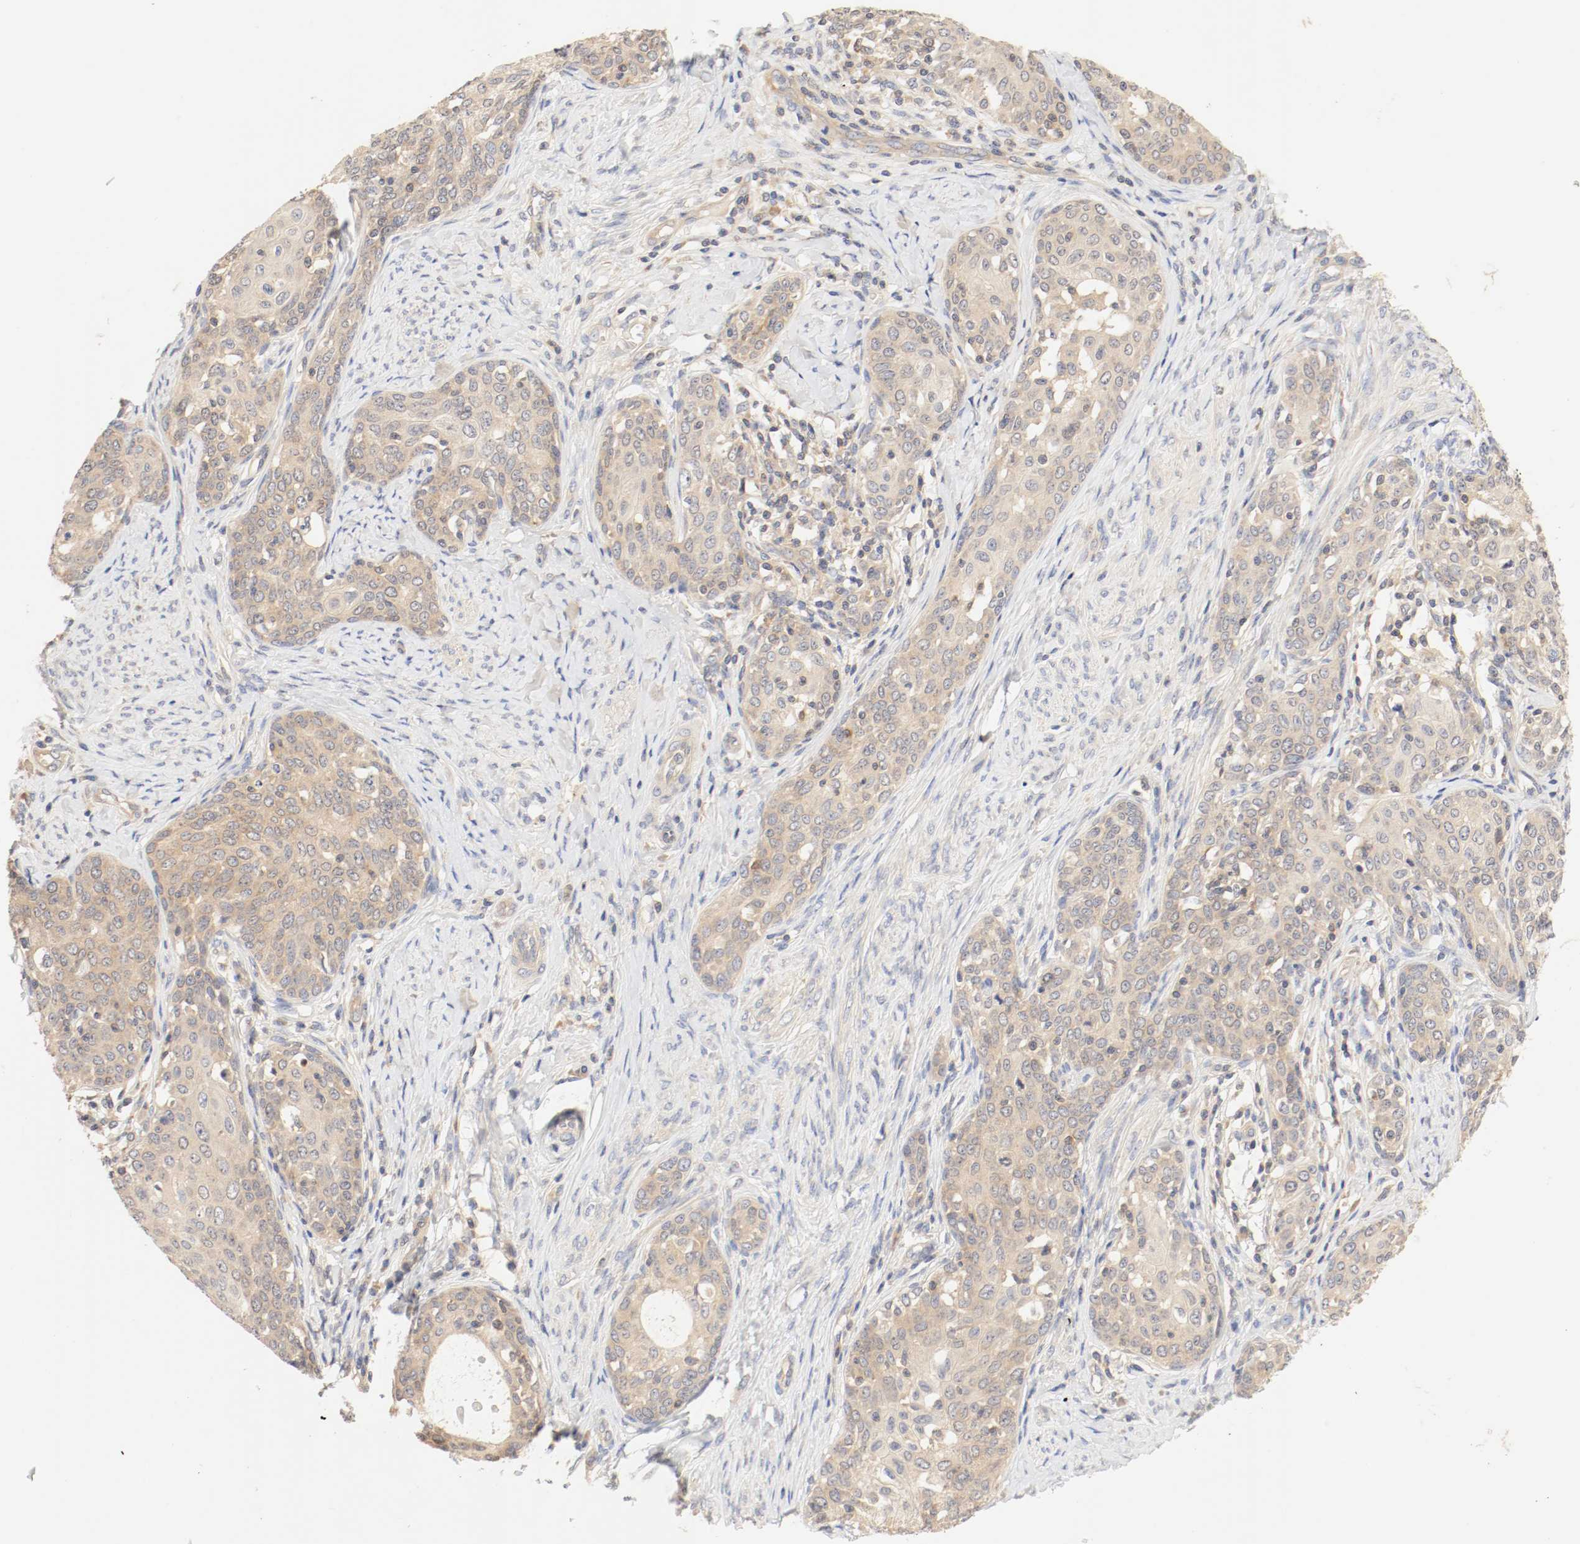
{"staining": {"intensity": "moderate", "quantity": ">75%", "location": "cytoplasmic/membranous"}, "tissue": "cervical cancer", "cell_type": "Tumor cells", "image_type": "cancer", "snomed": [{"axis": "morphology", "description": "Squamous cell carcinoma, NOS"}, {"axis": "morphology", "description": "Adenocarcinoma, NOS"}, {"axis": "topography", "description": "Cervix"}], "caption": "Immunohistochemistry (IHC) (DAB (3,3'-diaminobenzidine)) staining of human squamous cell carcinoma (cervical) shows moderate cytoplasmic/membranous protein positivity in approximately >75% of tumor cells.", "gene": "GIT1", "patient": {"sex": "female", "age": 52}}